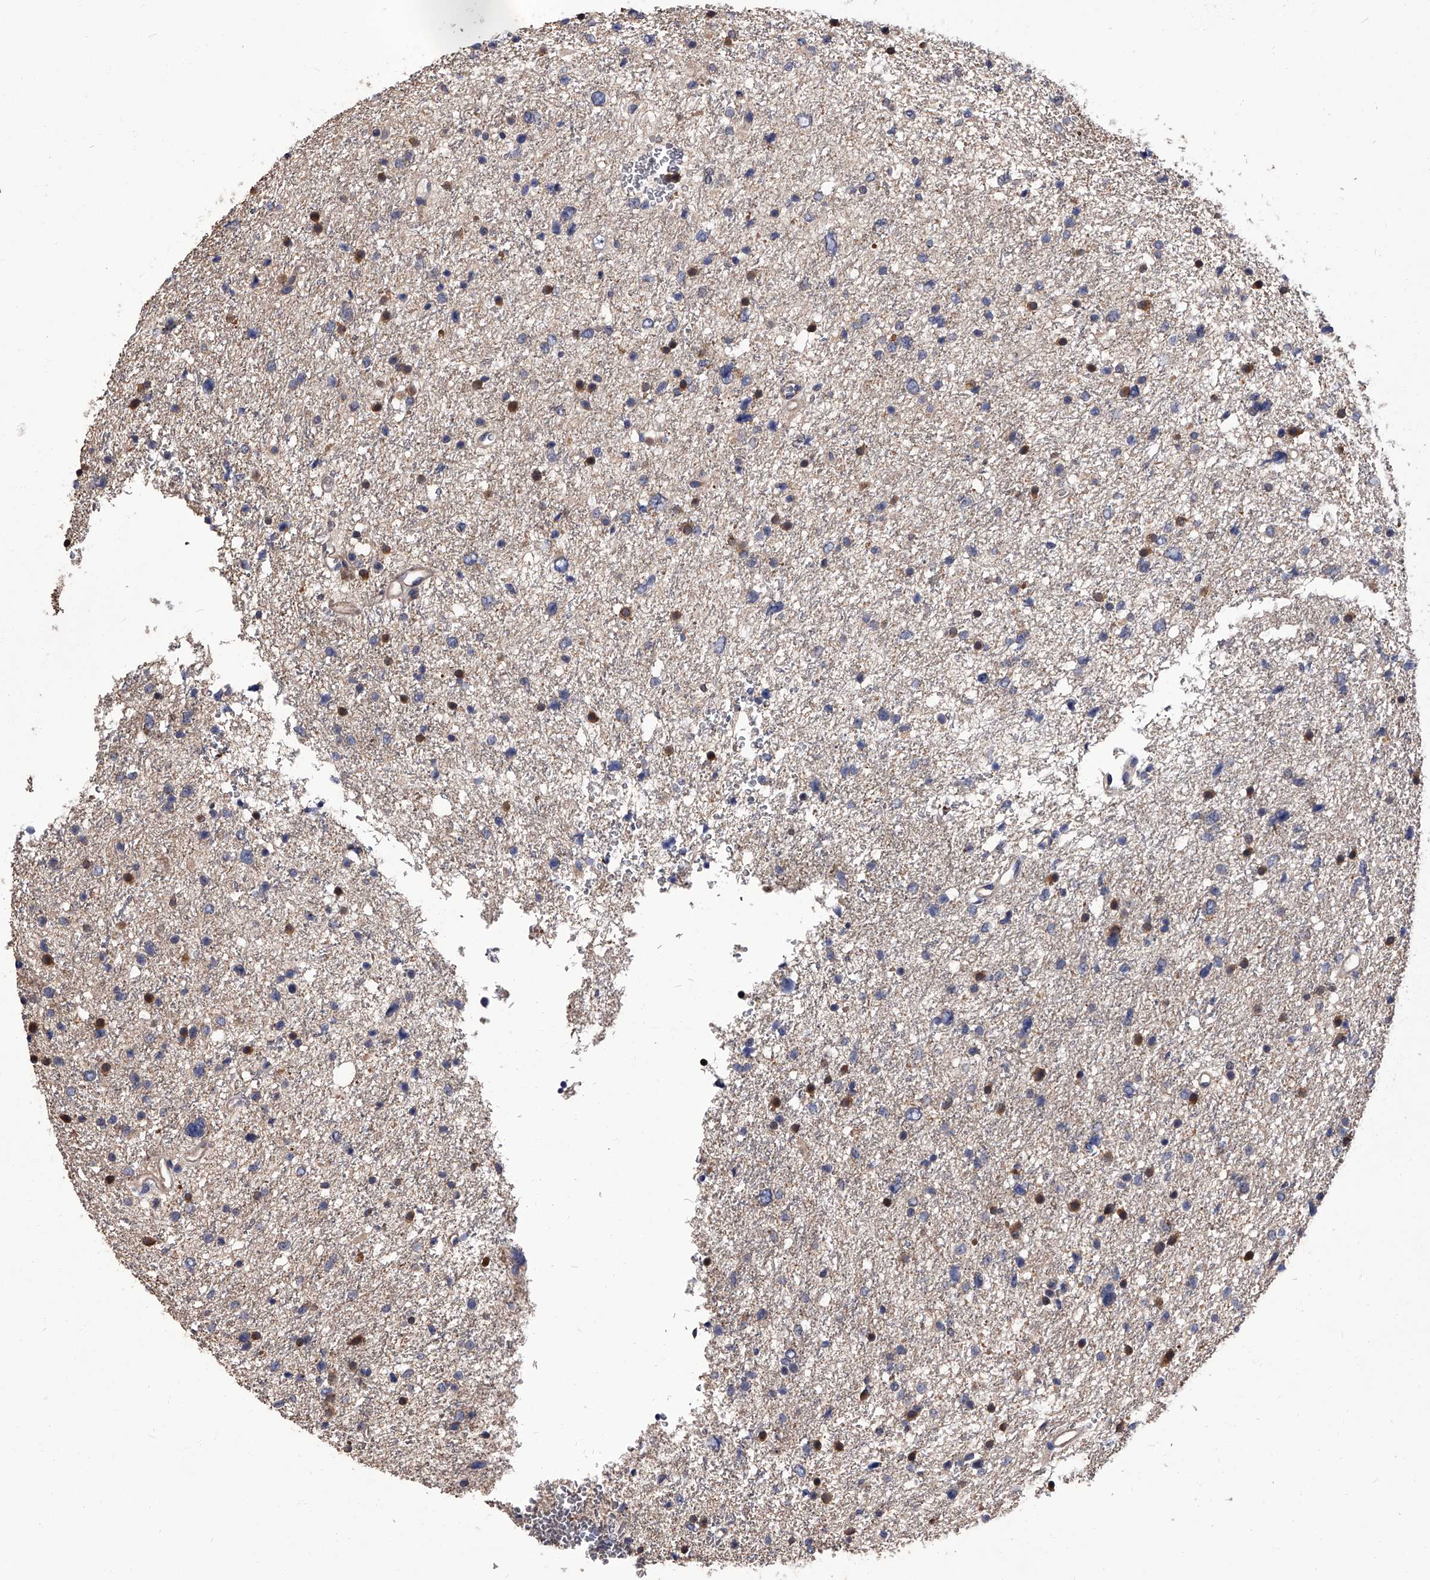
{"staining": {"intensity": "moderate", "quantity": "<25%", "location": "cytoplasmic/membranous"}, "tissue": "glioma", "cell_type": "Tumor cells", "image_type": "cancer", "snomed": [{"axis": "morphology", "description": "Glioma, malignant, Low grade"}, {"axis": "topography", "description": "Brain"}], "caption": "Human glioma stained for a protein (brown) exhibits moderate cytoplasmic/membranous positive expression in about <25% of tumor cells.", "gene": "STK36", "patient": {"sex": "female", "age": 37}}